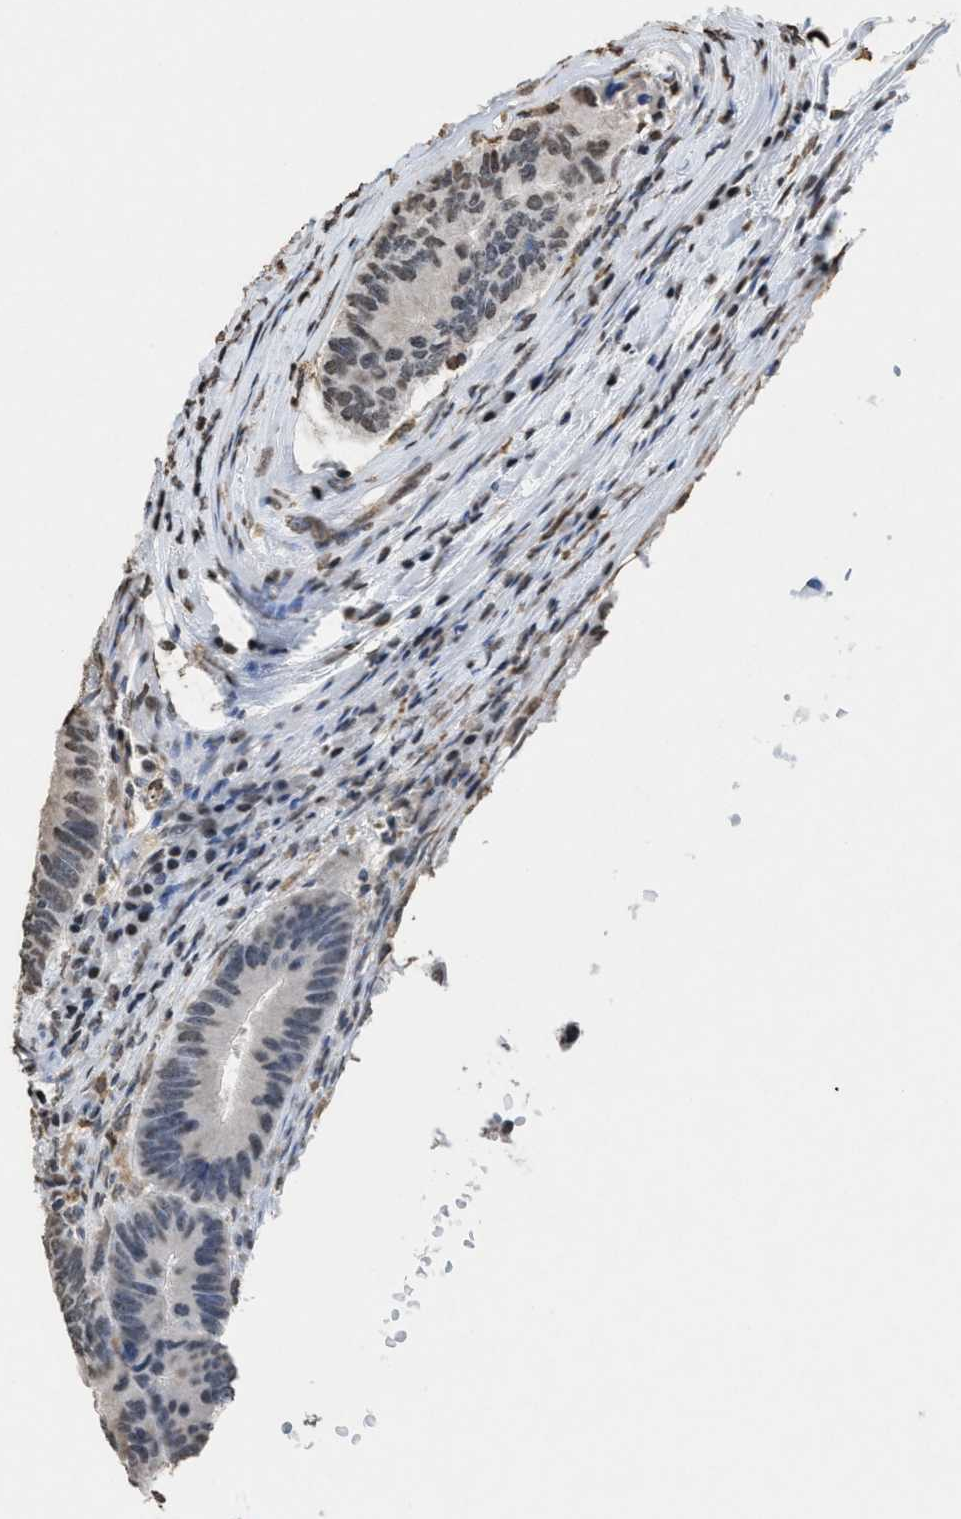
{"staining": {"intensity": "weak", "quantity": "<25%", "location": "nuclear"}, "tissue": "colorectal cancer", "cell_type": "Tumor cells", "image_type": "cancer", "snomed": [{"axis": "morphology", "description": "Adenocarcinoma, NOS"}, {"axis": "topography", "description": "Colon"}], "caption": "Immunohistochemistry image of neoplastic tissue: adenocarcinoma (colorectal) stained with DAB displays no significant protein expression in tumor cells. (Brightfield microscopy of DAB IHC at high magnification).", "gene": "NUP88", "patient": {"sex": "male", "age": 71}}